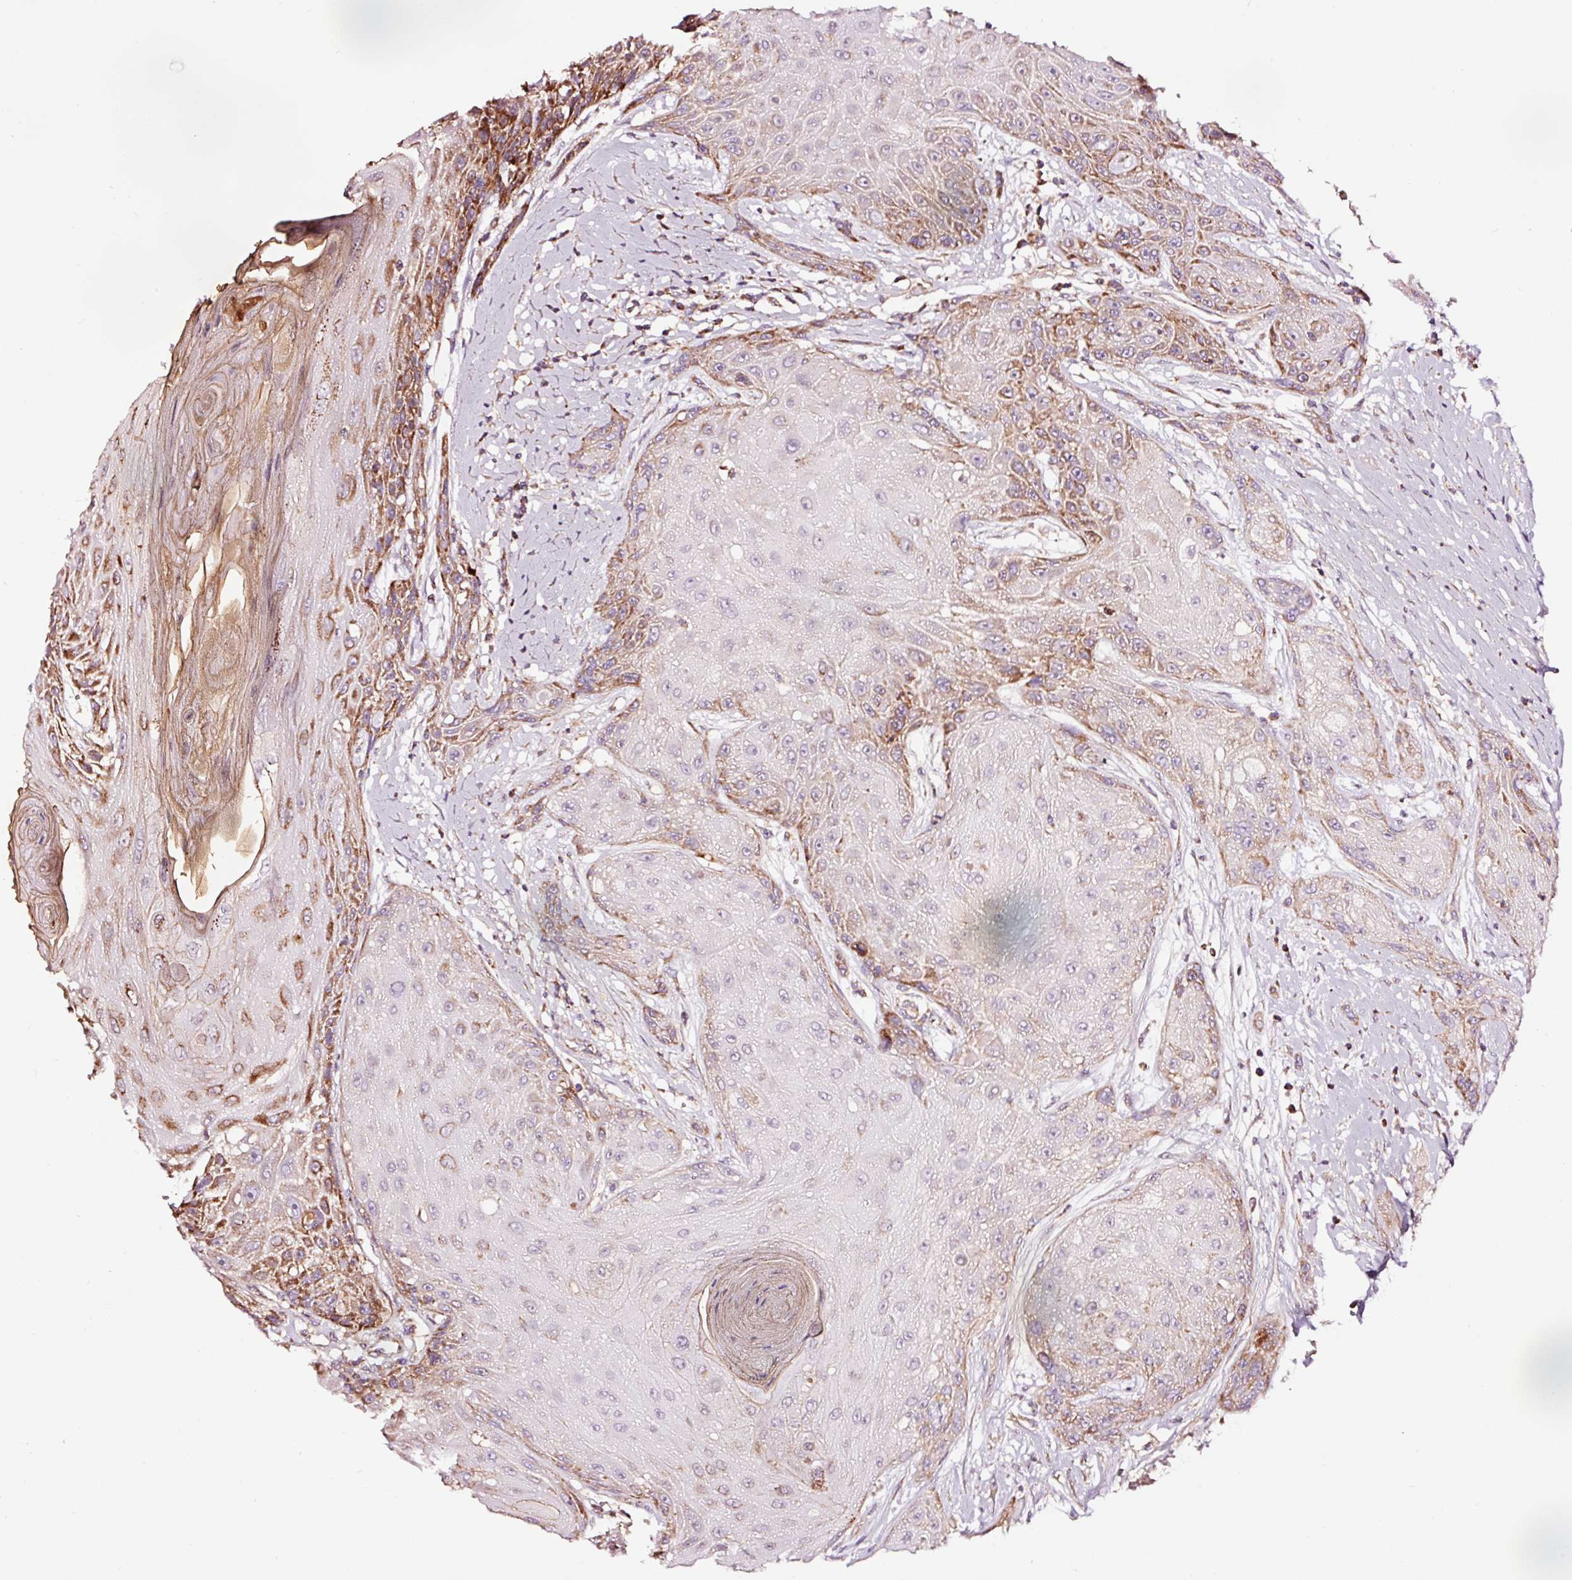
{"staining": {"intensity": "moderate", "quantity": "25%-75%", "location": "cytoplasmic/membranous"}, "tissue": "head and neck cancer", "cell_type": "Tumor cells", "image_type": "cancer", "snomed": [{"axis": "morphology", "description": "Squamous cell carcinoma, NOS"}, {"axis": "topography", "description": "Head-Neck"}], "caption": "Head and neck cancer tissue displays moderate cytoplasmic/membranous staining in approximately 25%-75% of tumor cells, visualized by immunohistochemistry.", "gene": "TPM1", "patient": {"sex": "female", "age": 73}}